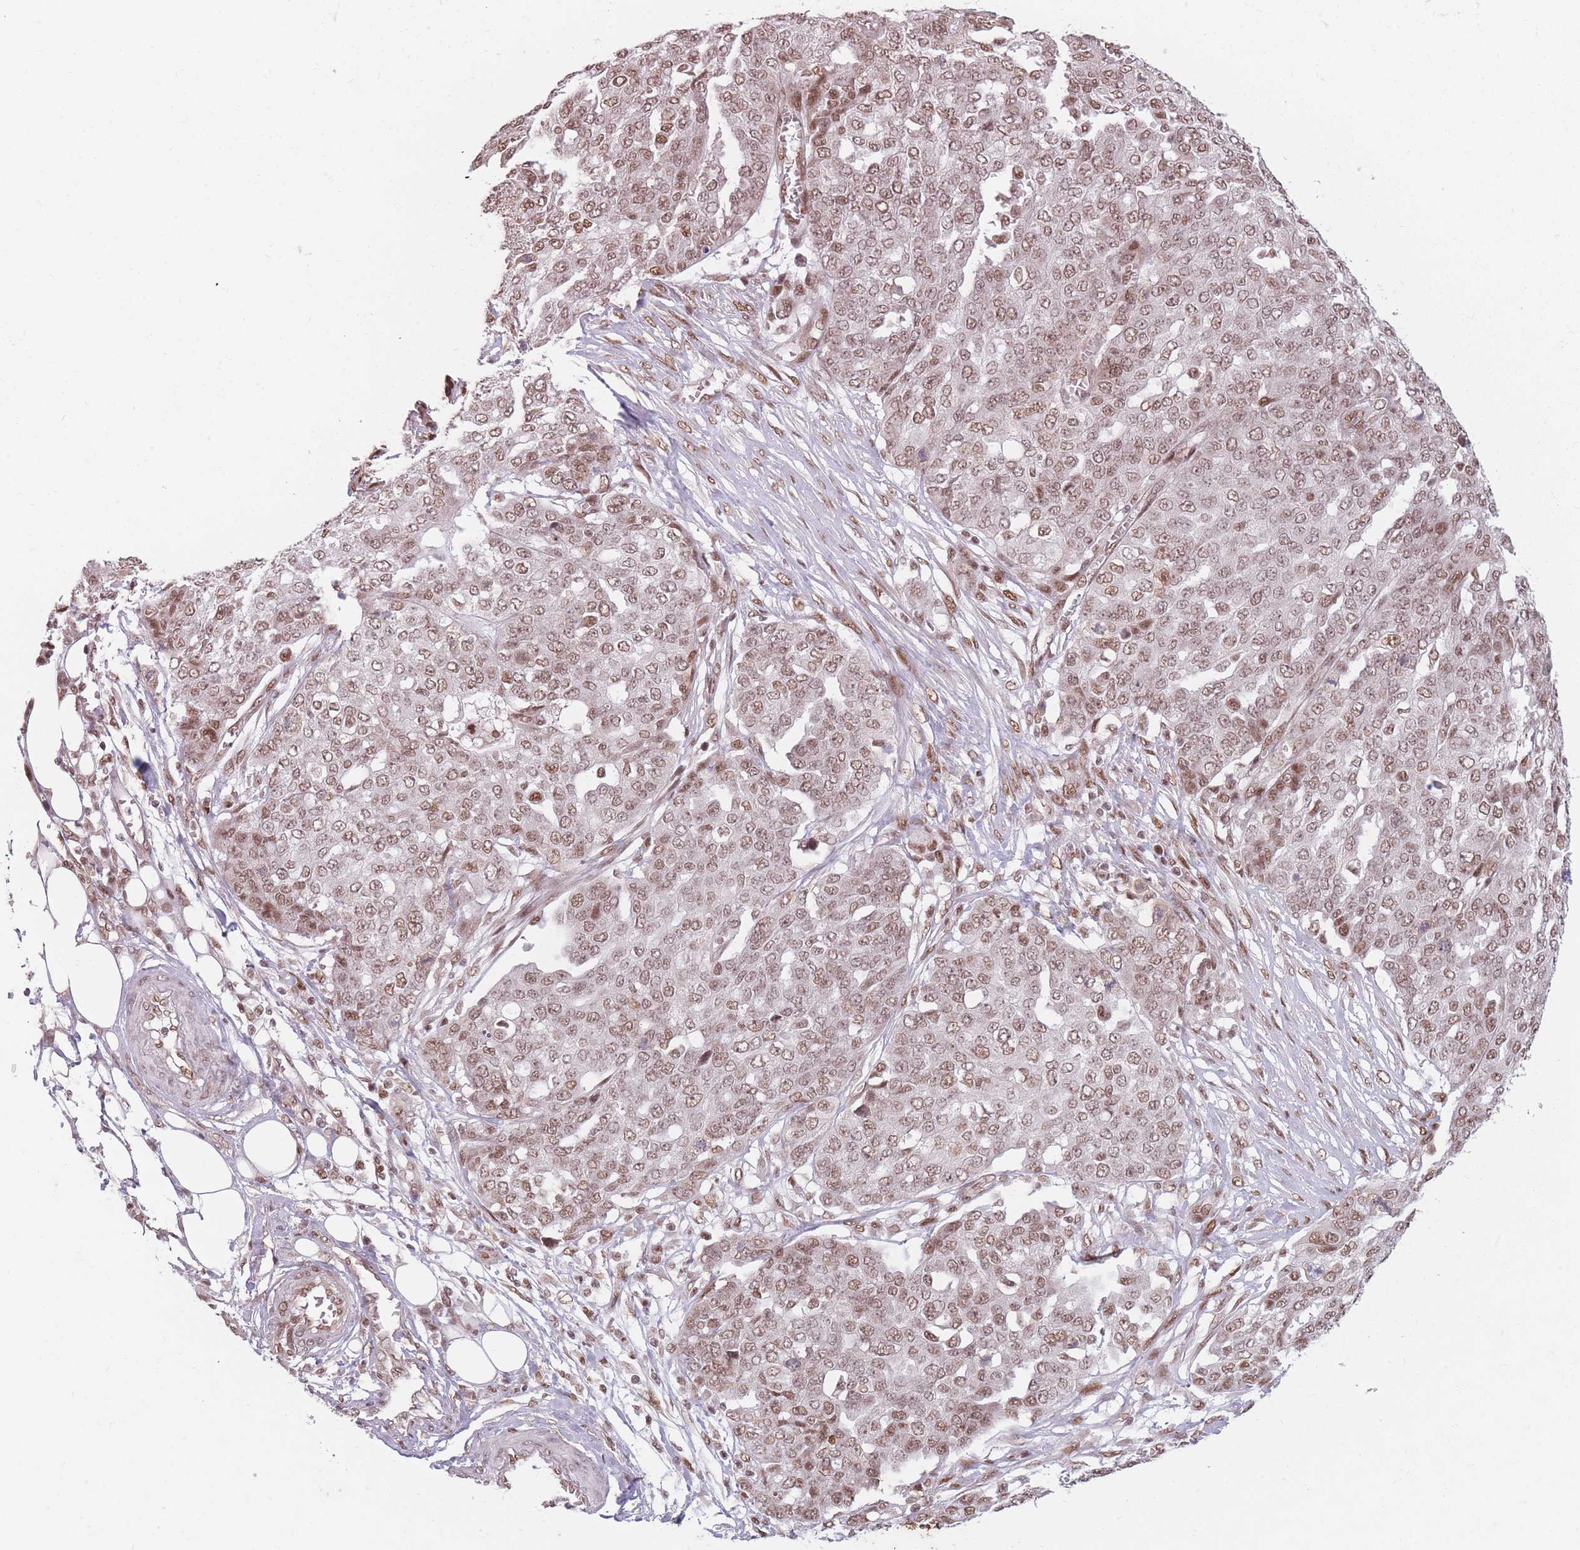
{"staining": {"intensity": "moderate", "quantity": ">75%", "location": "nuclear"}, "tissue": "ovarian cancer", "cell_type": "Tumor cells", "image_type": "cancer", "snomed": [{"axis": "morphology", "description": "Cystadenocarcinoma, serous, NOS"}, {"axis": "topography", "description": "Soft tissue"}, {"axis": "topography", "description": "Ovary"}], "caption": "Brown immunohistochemical staining in serous cystadenocarcinoma (ovarian) demonstrates moderate nuclear expression in about >75% of tumor cells.", "gene": "SUPT6H", "patient": {"sex": "female", "age": 57}}